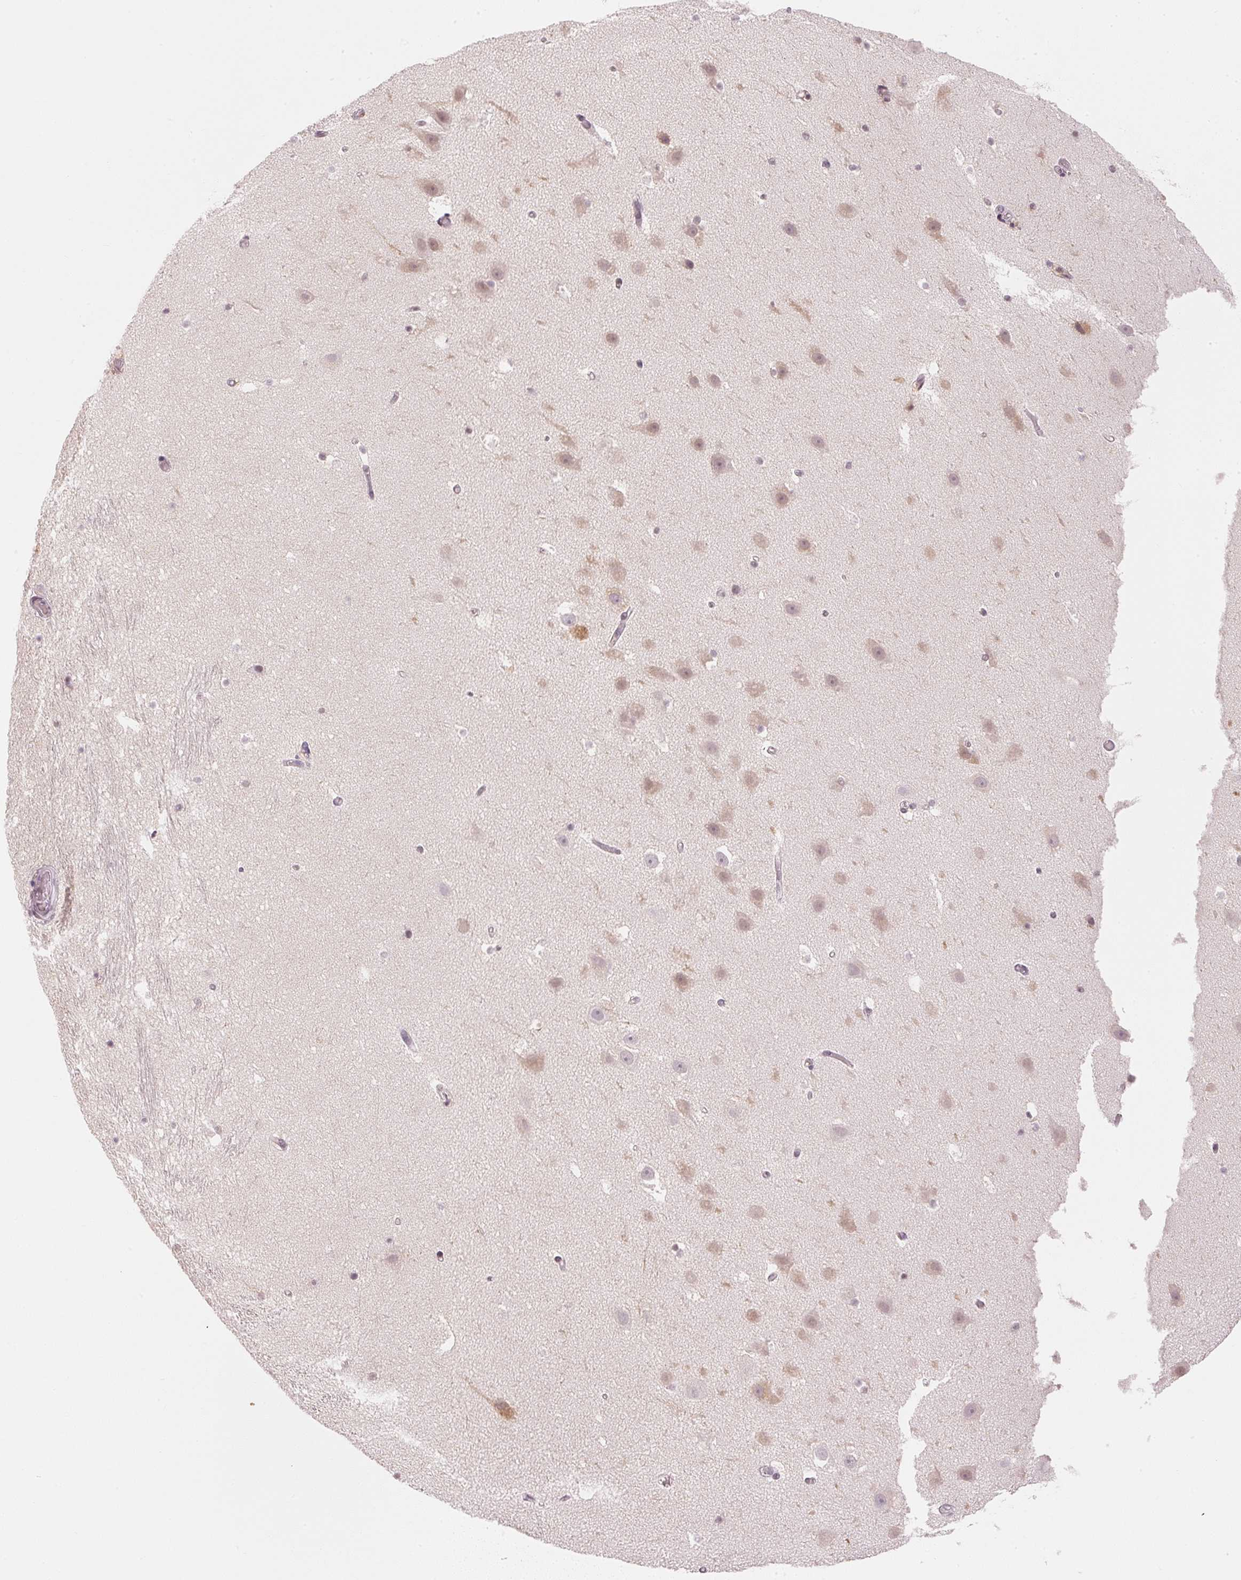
{"staining": {"intensity": "negative", "quantity": "none", "location": "none"}, "tissue": "hippocampus", "cell_type": "Glial cells", "image_type": "normal", "snomed": [{"axis": "morphology", "description": "Normal tissue, NOS"}, {"axis": "topography", "description": "Hippocampus"}], "caption": "A high-resolution photomicrograph shows immunohistochemistry staining of benign hippocampus, which displays no significant staining in glial cells.", "gene": "KPRP", "patient": {"sex": "male", "age": 26}}